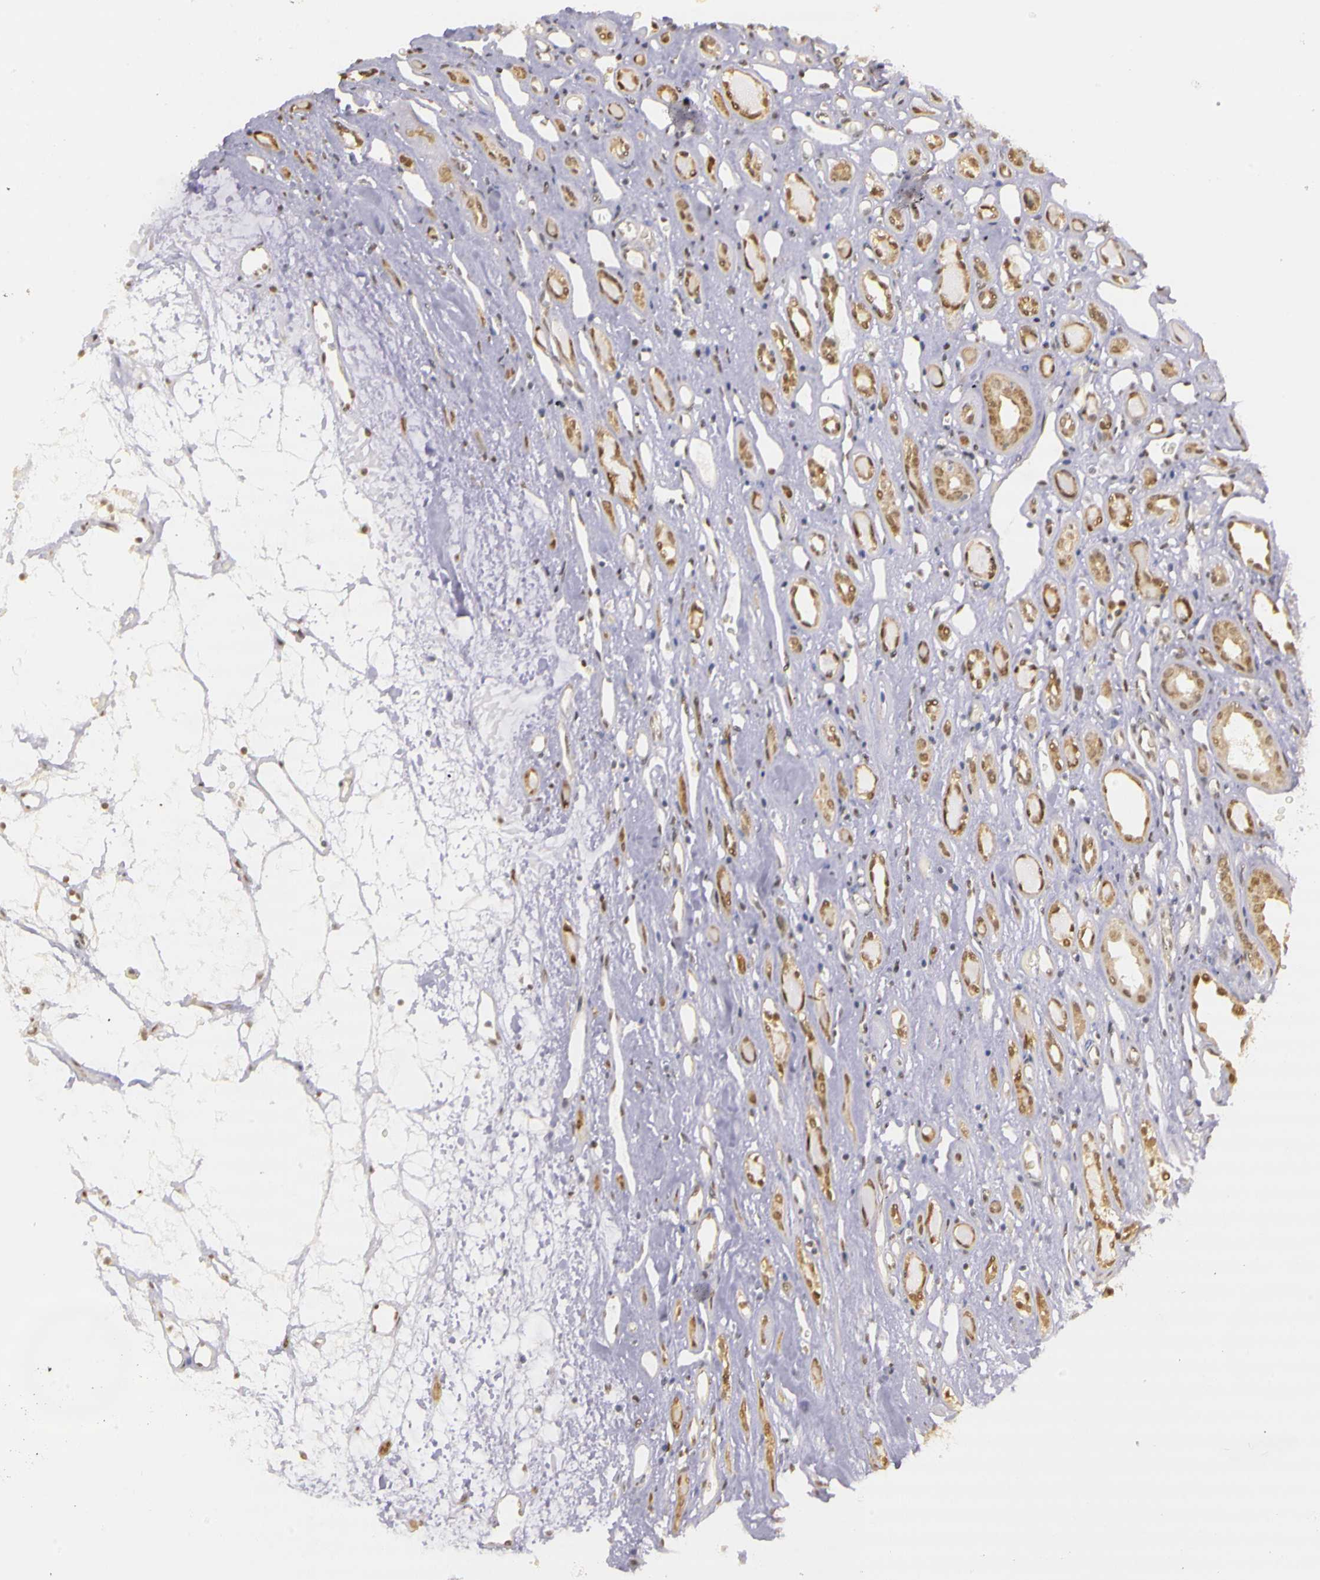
{"staining": {"intensity": "weak", "quantity": ">75%", "location": "cytoplasmic/membranous,nuclear"}, "tissue": "renal cancer", "cell_type": "Tumor cells", "image_type": "cancer", "snomed": [{"axis": "morphology", "description": "Adenocarcinoma, NOS"}, {"axis": "topography", "description": "Kidney"}], "caption": "Immunohistochemistry (IHC) (DAB (3,3'-diaminobenzidine)) staining of human renal adenocarcinoma exhibits weak cytoplasmic/membranous and nuclear protein staining in about >75% of tumor cells.", "gene": "WDR13", "patient": {"sex": "female", "age": 60}}